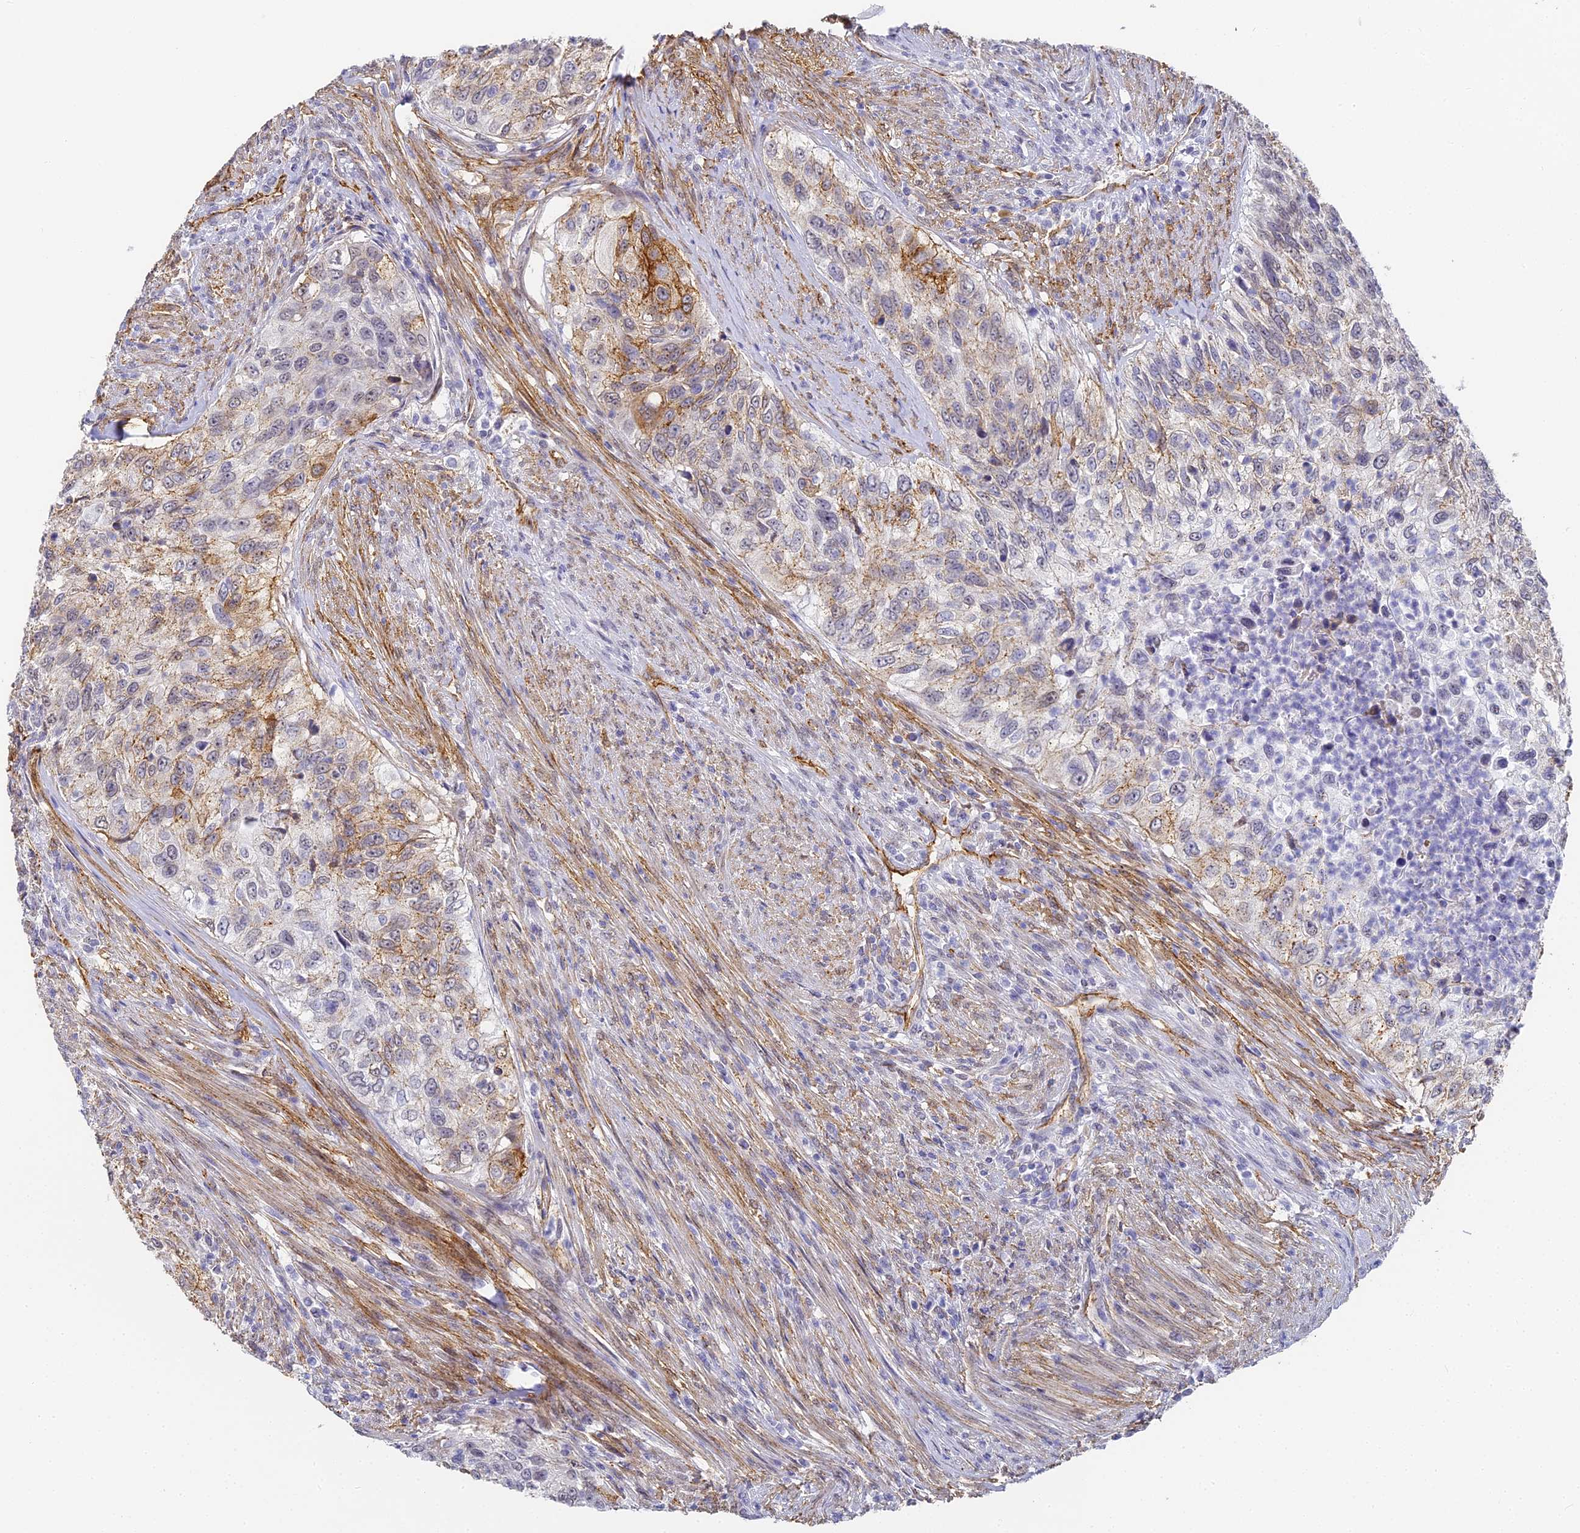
{"staining": {"intensity": "strong", "quantity": "<25%", "location": "cytoplasmic/membranous"}, "tissue": "urothelial cancer", "cell_type": "Tumor cells", "image_type": "cancer", "snomed": [{"axis": "morphology", "description": "Urothelial carcinoma, High grade"}, {"axis": "topography", "description": "Urinary bladder"}], "caption": "This photomicrograph exhibits immunohistochemistry (IHC) staining of urothelial cancer, with medium strong cytoplasmic/membranous staining in approximately <25% of tumor cells.", "gene": "GJA1", "patient": {"sex": "female", "age": 60}}